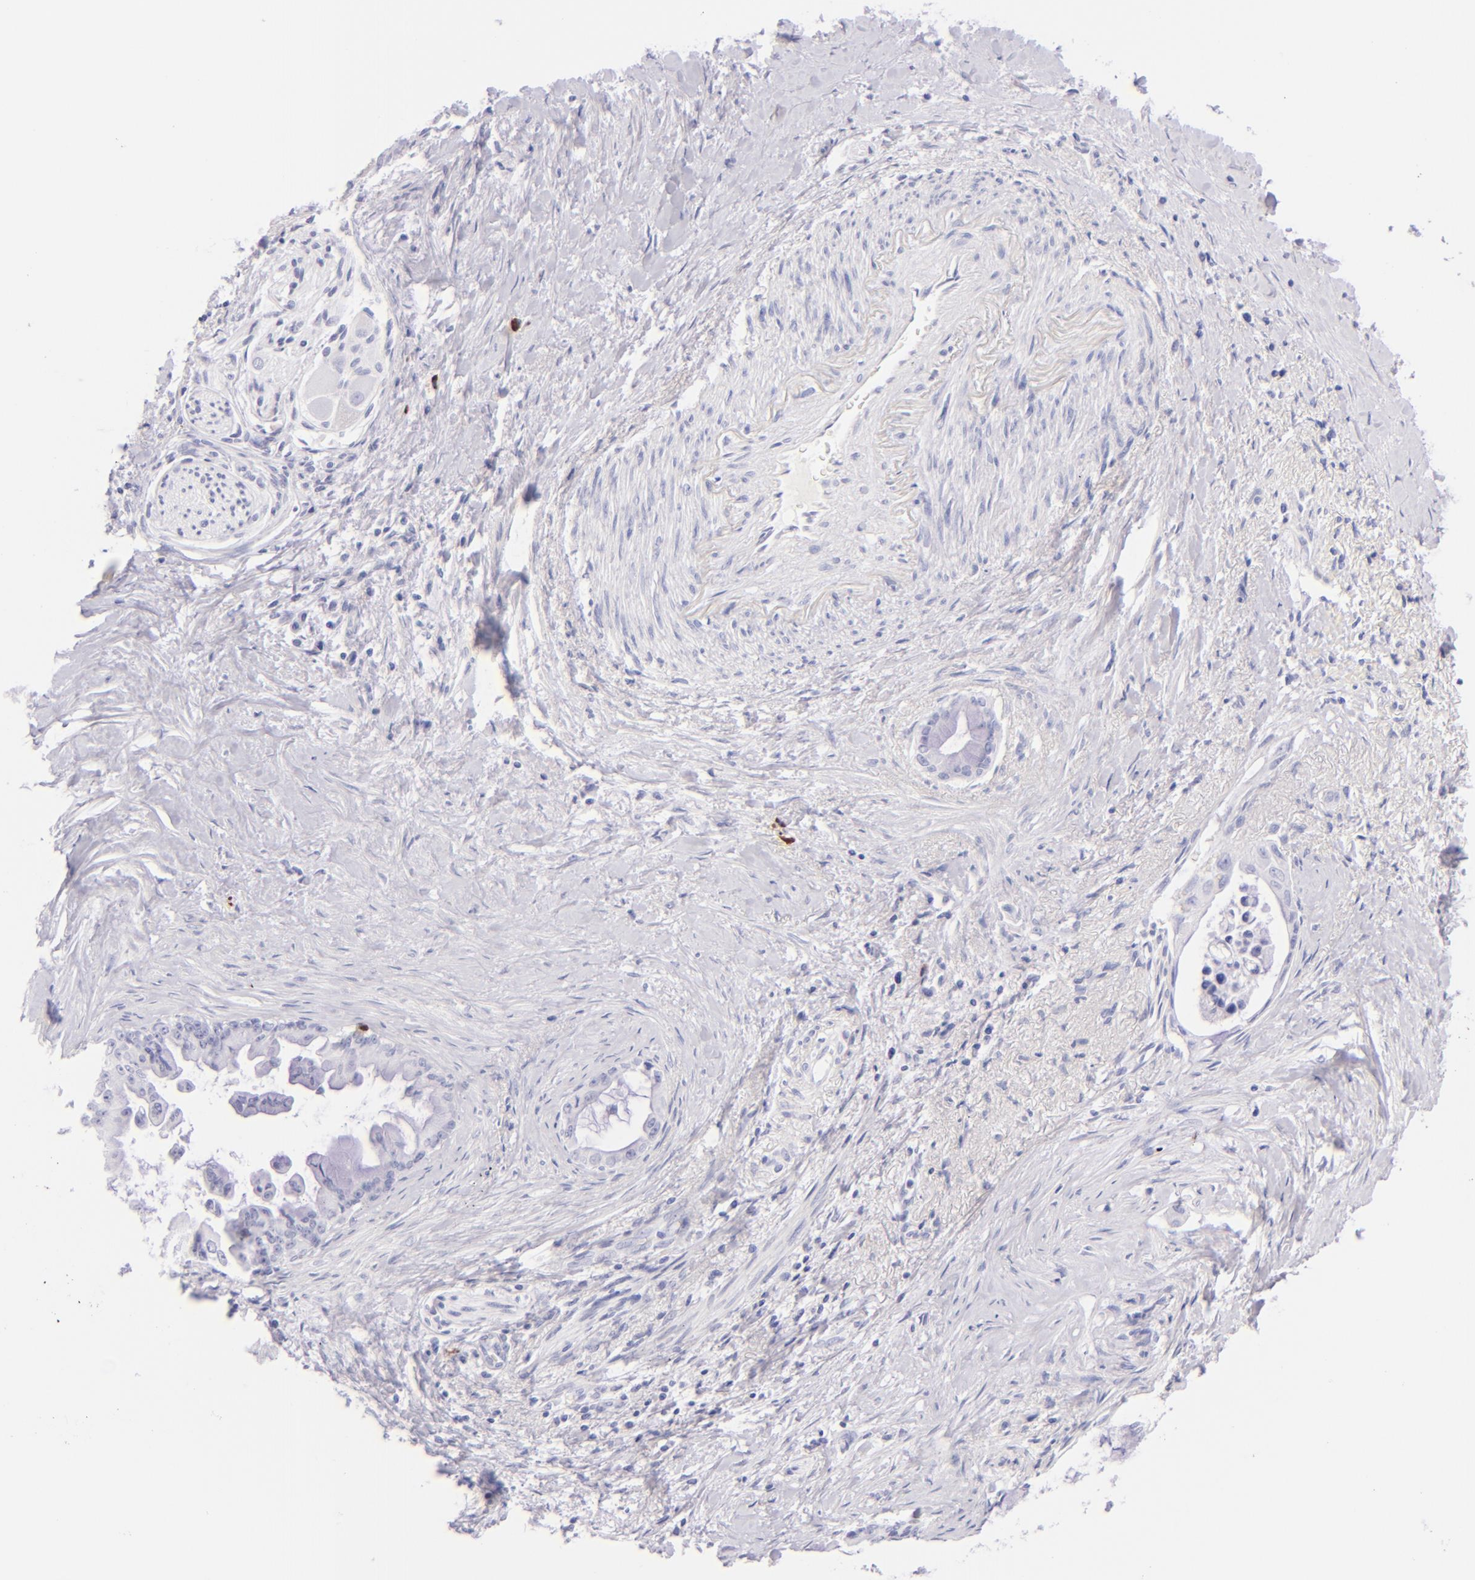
{"staining": {"intensity": "negative", "quantity": "none", "location": "none"}, "tissue": "pancreatic cancer", "cell_type": "Tumor cells", "image_type": "cancer", "snomed": [{"axis": "morphology", "description": "Adenocarcinoma, NOS"}, {"axis": "topography", "description": "Pancreas"}], "caption": "Histopathology image shows no protein staining in tumor cells of pancreatic adenocarcinoma tissue.", "gene": "SDC1", "patient": {"sex": "male", "age": 59}}